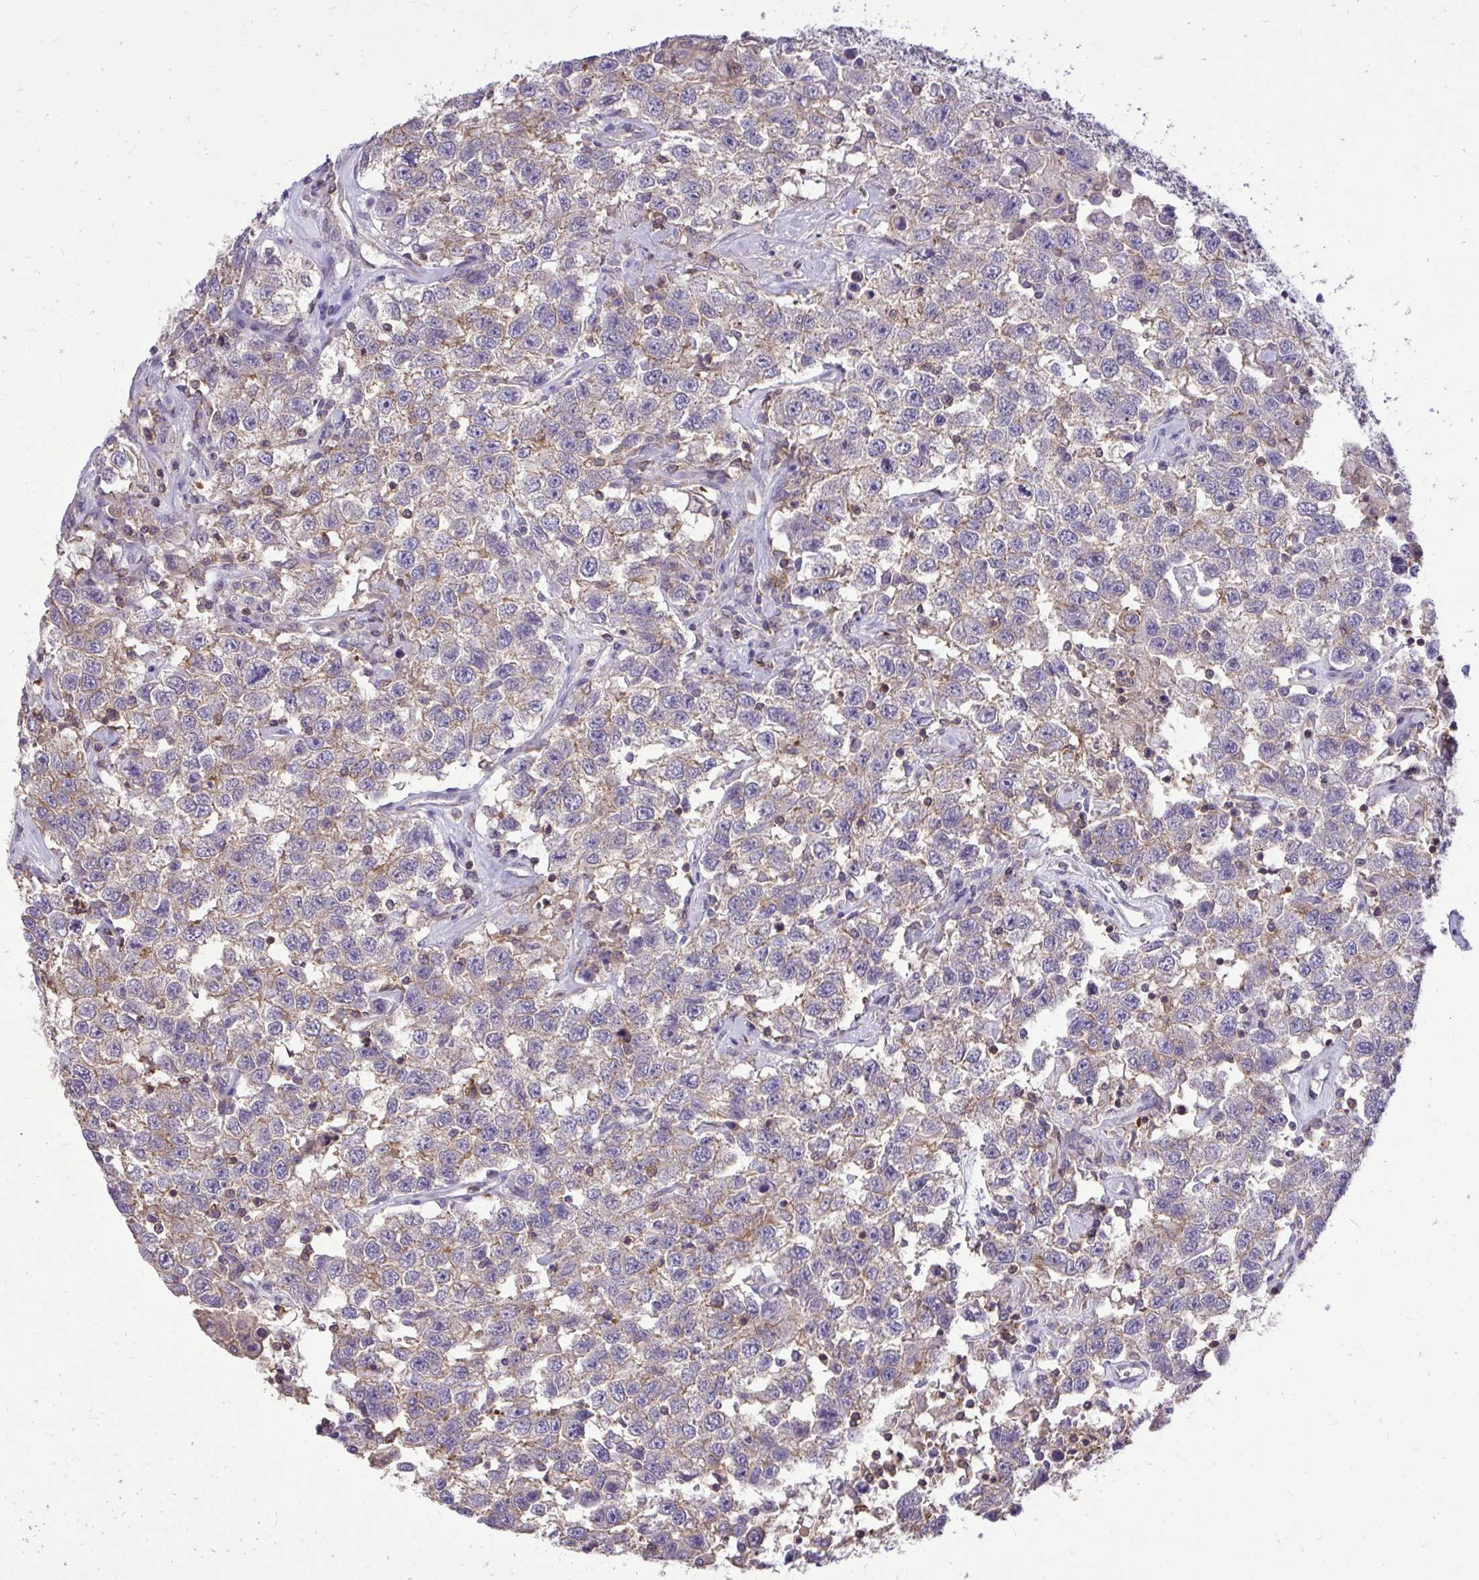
{"staining": {"intensity": "moderate", "quantity": "<25%", "location": "cytoplasmic/membranous"}, "tissue": "testis cancer", "cell_type": "Tumor cells", "image_type": "cancer", "snomed": [{"axis": "morphology", "description": "Seminoma, NOS"}, {"axis": "topography", "description": "Testis"}], "caption": "Moderate cytoplasmic/membranous expression is appreciated in approximately <25% of tumor cells in testis cancer (seminoma). (brown staining indicates protein expression, while blue staining denotes nuclei).", "gene": "IGFL2", "patient": {"sex": "male", "age": 41}}